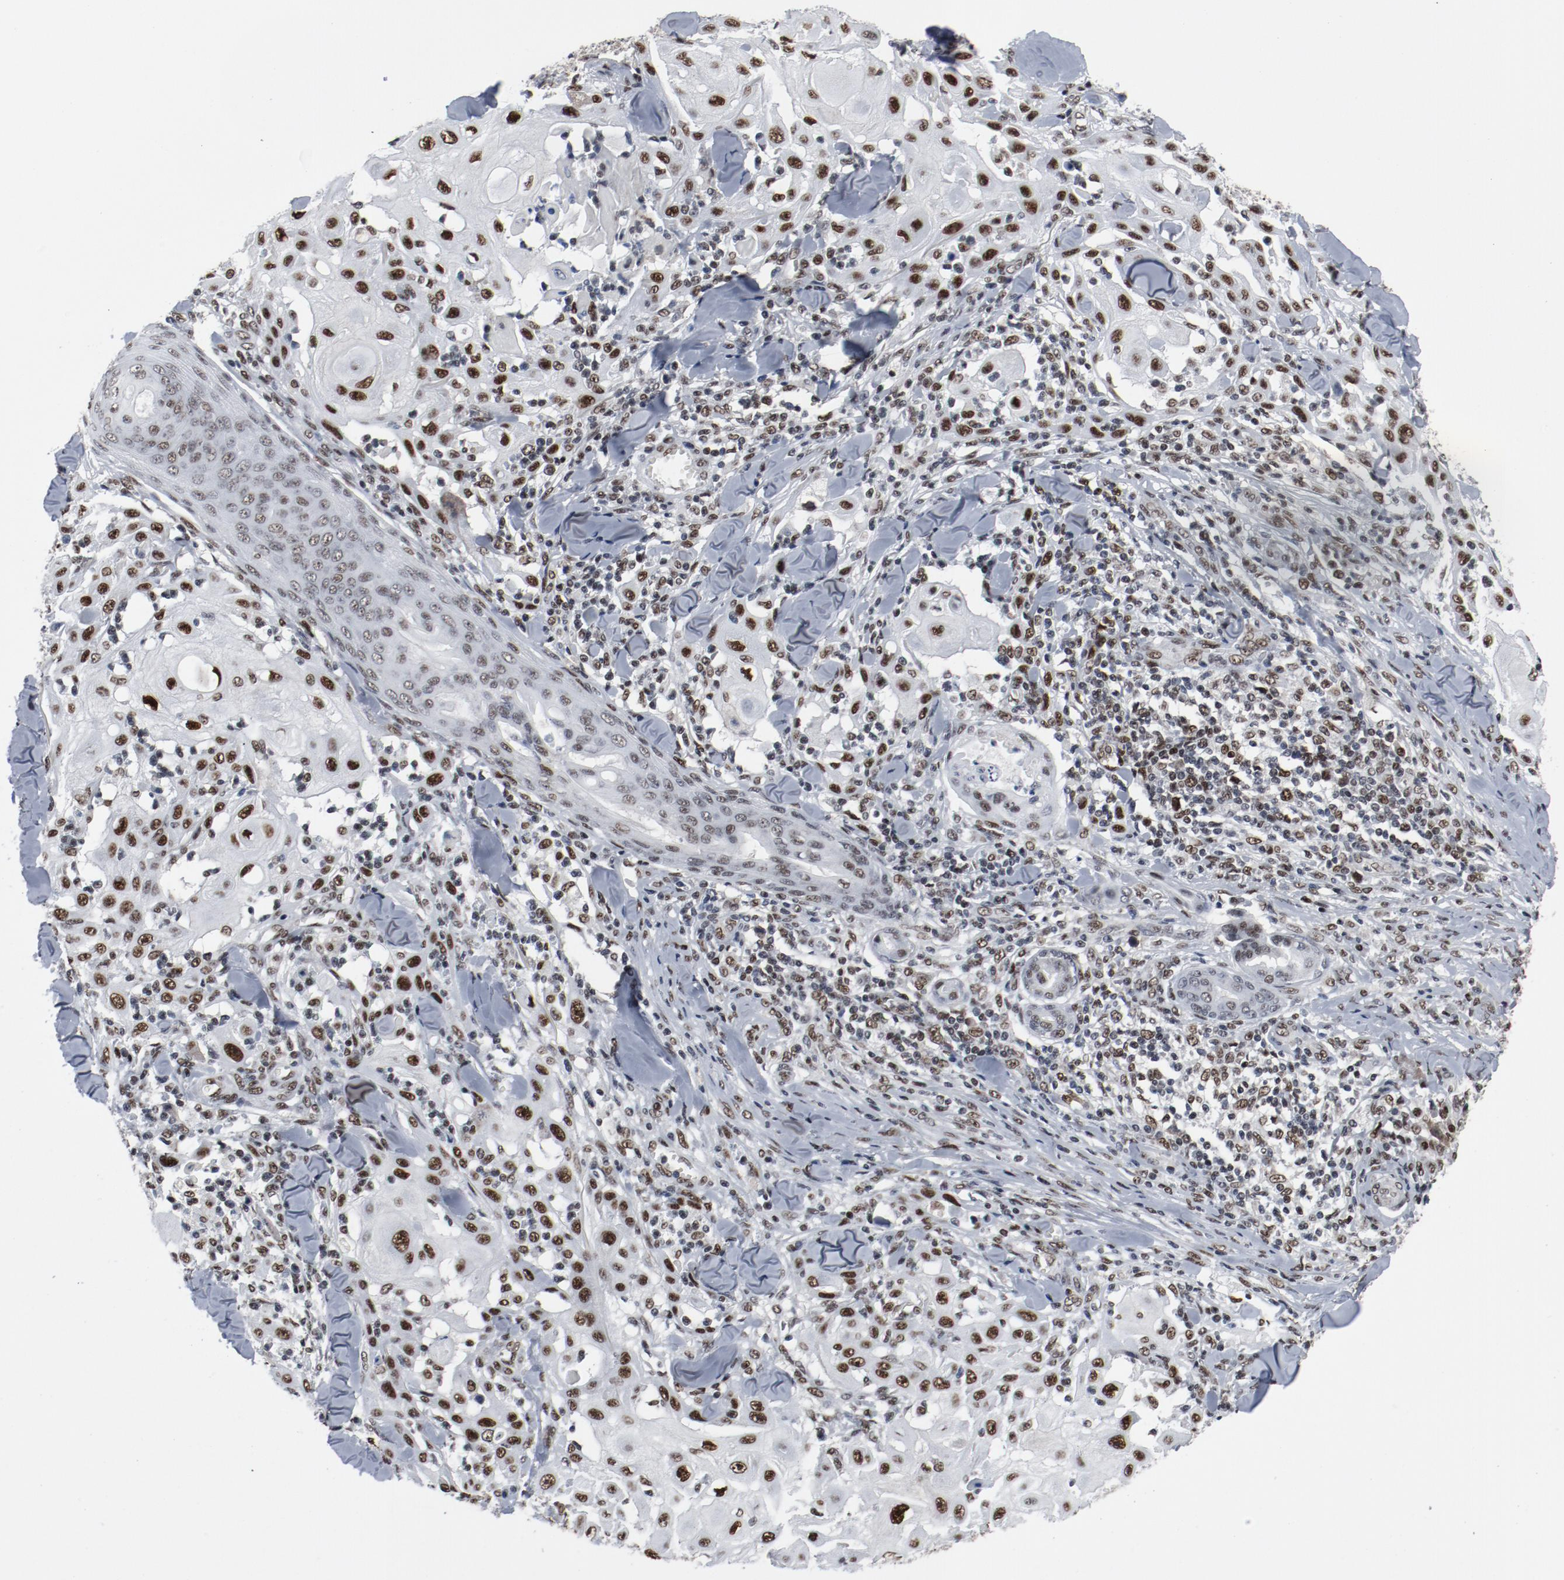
{"staining": {"intensity": "strong", "quantity": ">75%", "location": "nuclear"}, "tissue": "skin cancer", "cell_type": "Tumor cells", "image_type": "cancer", "snomed": [{"axis": "morphology", "description": "Squamous cell carcinoma, NOS"}, {"axis": "topography", "description": "Skin"}], "caption": "Squamous cell carcinoma (skin) tissue displays strong nuclear expression in about >75% of tumor cells, visualized by immunohistochemistry.", "gene": "JMJD6", "patient": {"sex": "male", "age": 24}}